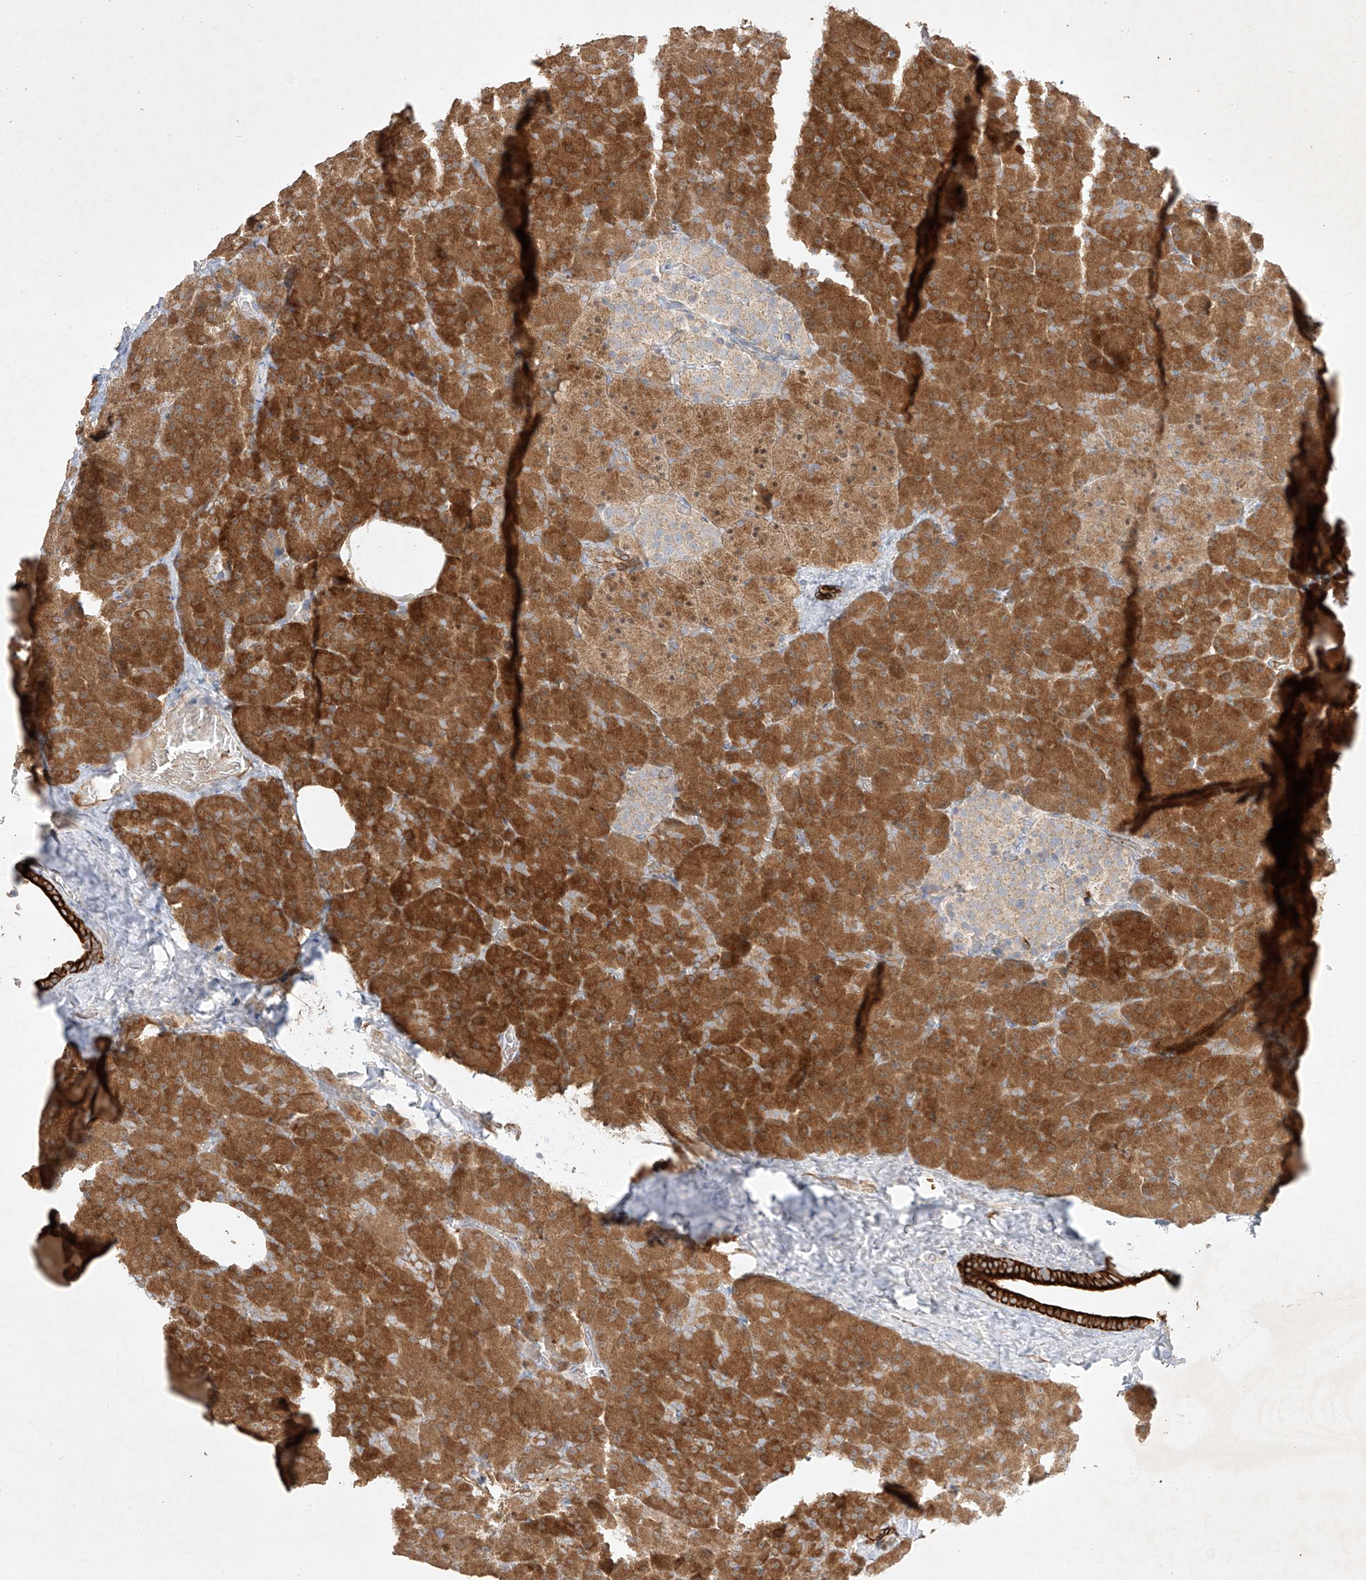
{"staining": {"intensity": "moderate", "quantity": ">75%", "location": "cytoplasmic/membranous"}, "tissue": "pancreas", "cell_type": "Exocrine glandular cells", "image_type": "normal", "snomed": [{"axis": "morphology", "description": "Normal tissue, NOS"}, {"axis": "morphology", "description": "Carcinoid, malignant, NOS"}, {"axis": "topography", "description": "Pancreas"}], "caption": "Immunohistochemistry (IHC) micrograph of unremarkable pancreas: pancreas stained using IHC shows medium levels of moderate protein expression localized specifically in the cytoplasmic/membranous of exocrine glandular cells, appearing as a cytoplasmic/membranous brown color.", "gene": "KPNA7", "patient": {"sex": "female", "age": 35}}